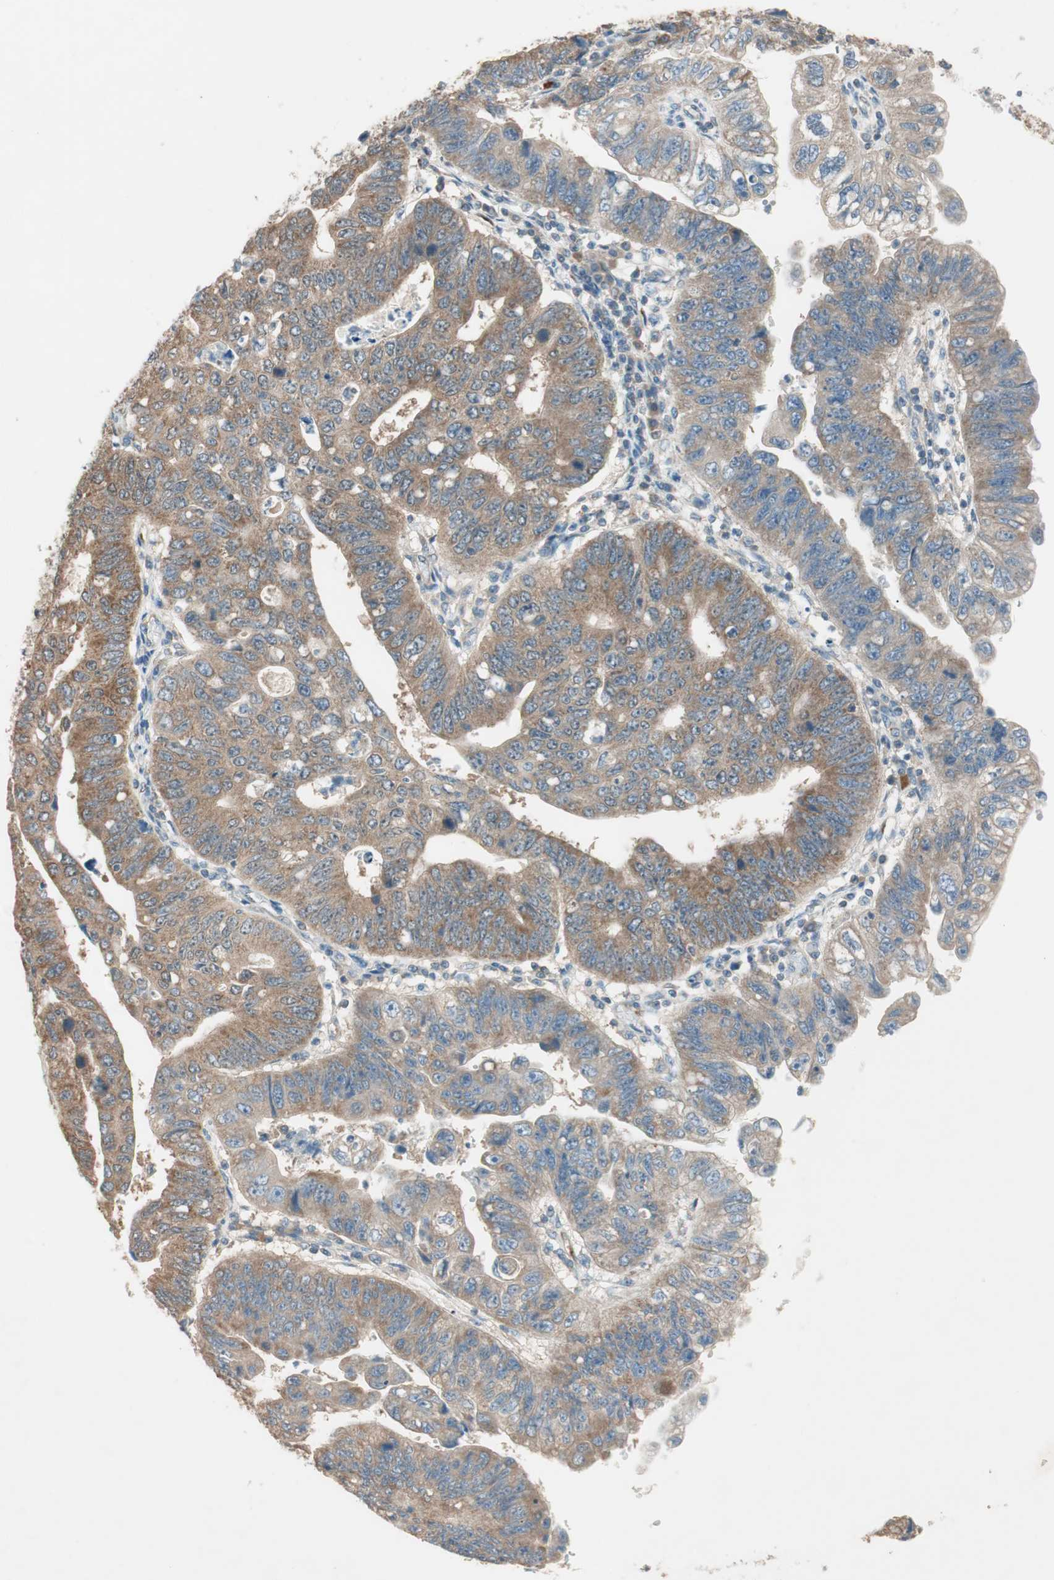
{"staining": {"intensity": "moderate", "quantity": ">75%", "location": "cytoplasmic/membranous"}, "tissue": "stomach cancer", "cell_type": "Tumor cells", "image_type": "cancer", "snomed": [{"axis": "morphology", "description": "Adenocarcinoma, NOS"}, {"axis": "topography", "description": "Stomach"}], "caption": "Stomach cancer stained for a protein (brown) displays moderate cytoplasmic/membranous positive staining in approximately >75% of tumor cells.", "gene": "CC2D1A", "patient": {"sex": "male", "age": 59}}